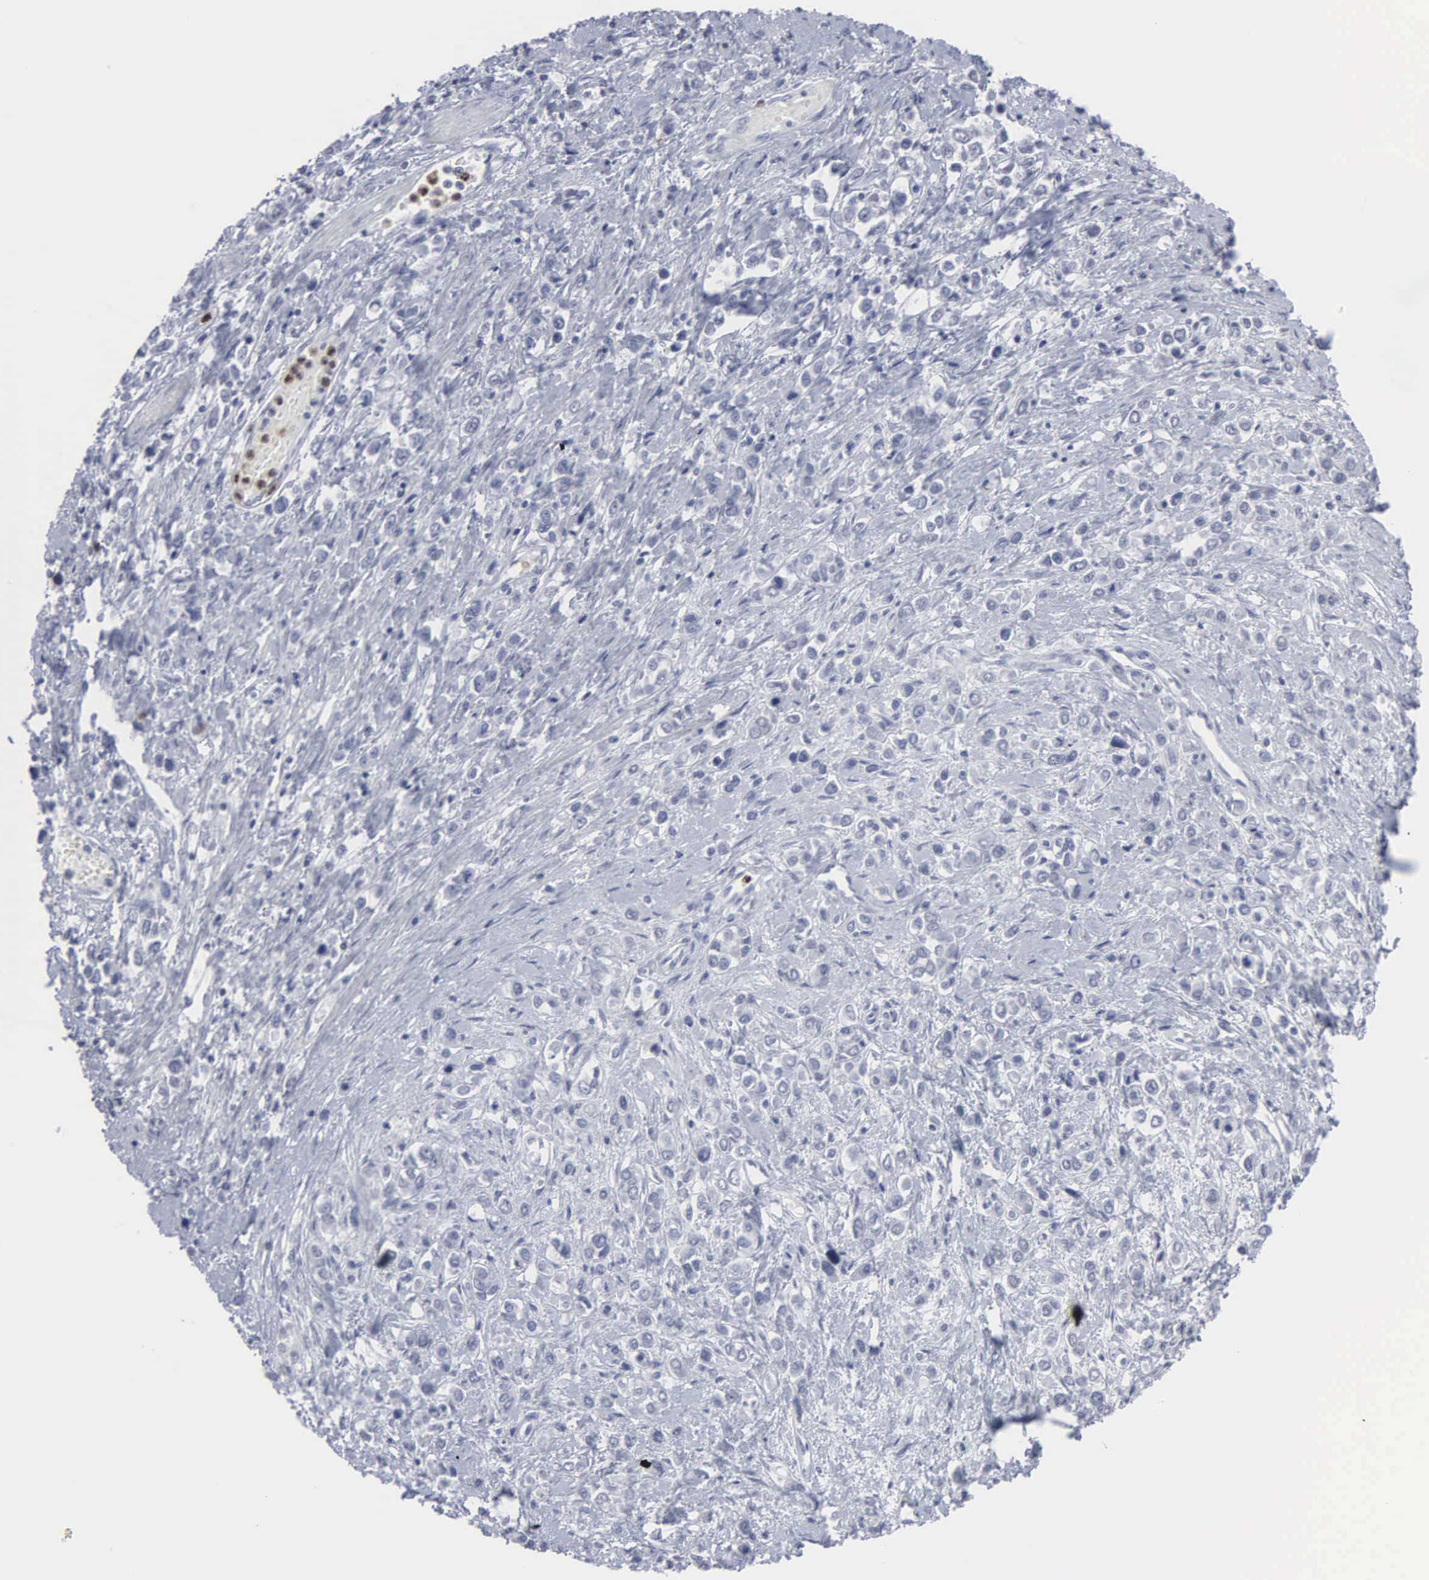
{"staining": {"intensity": "negative", "quantity": "none", "location": "none"}, "tissue": "stomach cancer", "cell_type": "Tumor cells", "image_type": "cancer", "snomed": [{"axis": "morphology", "description": "Adenocarcinoma, NOS"}, {"axis": "topography", "description": "Stomach, upper"}], "caption": "High magnification brightfield microscopy of stomach adenocarcinoma stained with DAB (brown) and counterstained with hematoxylin (blue): tumor cells show no significant positivity.", "gene": "SPIN3", "patient": {"sex": "male", "age": 76}}